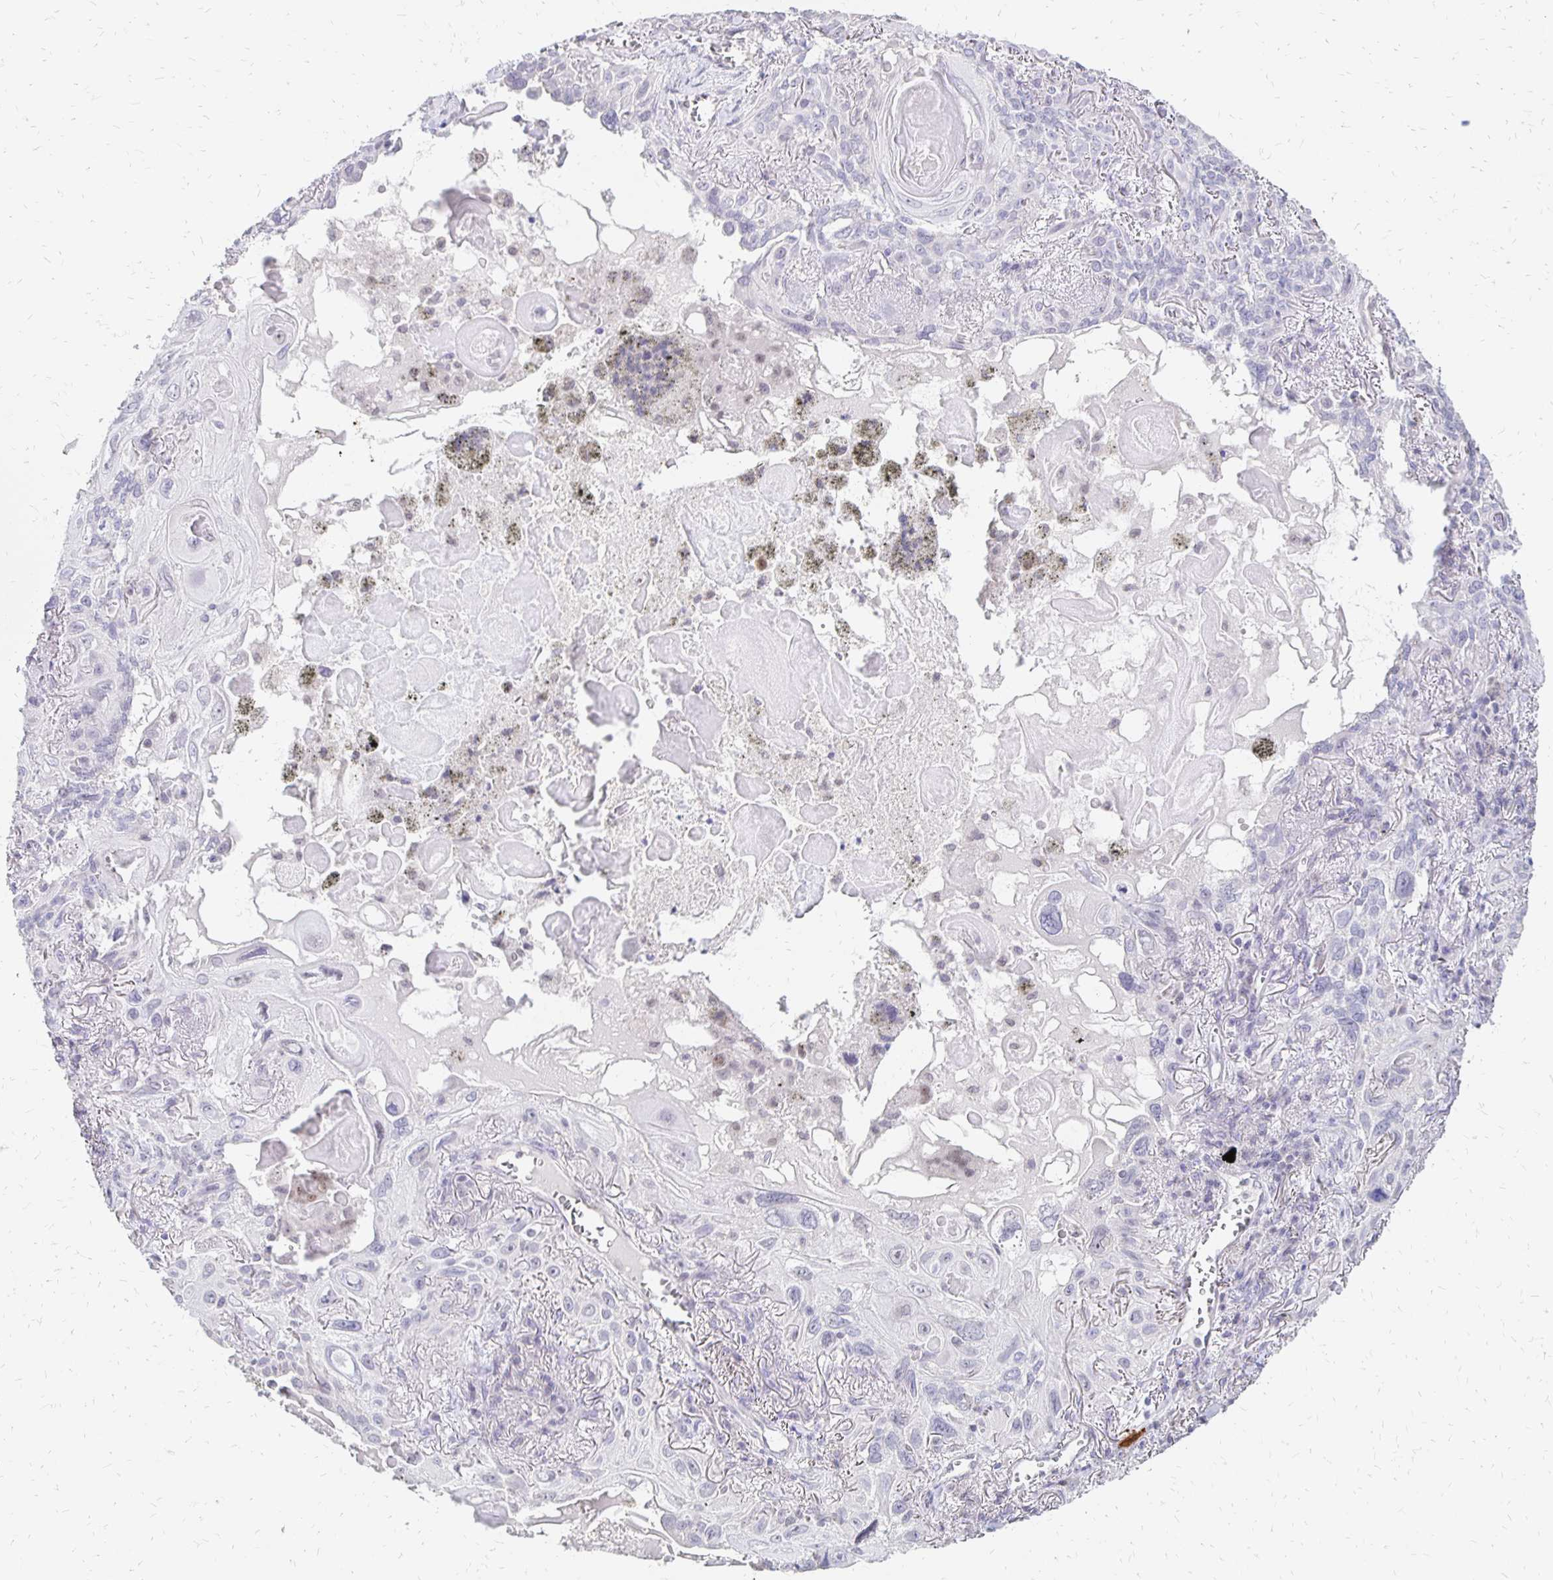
{"staining": {"intensity": "negative", "quantity": "none", "location": "none"}, "tissue": "lung cancer", "cell_type": "Tumor cells", "image_type": "cancer", "snomed": [{"axis": "morphology", "description": "Squamous cell carcinoma, NOS"}, {"axis": "topography", "description": "Lung"}], "caption": "The image displays no staining of tumor cells in squamous cell carcinoma (lung). The staining was performed using DAB to visualize the protein expression in brown, while the nuclei were stained in blue with hematoxylin (Magnification: 20x).", "gene": "ATOSB", "patient": {"sex": "male", "age": 79}}